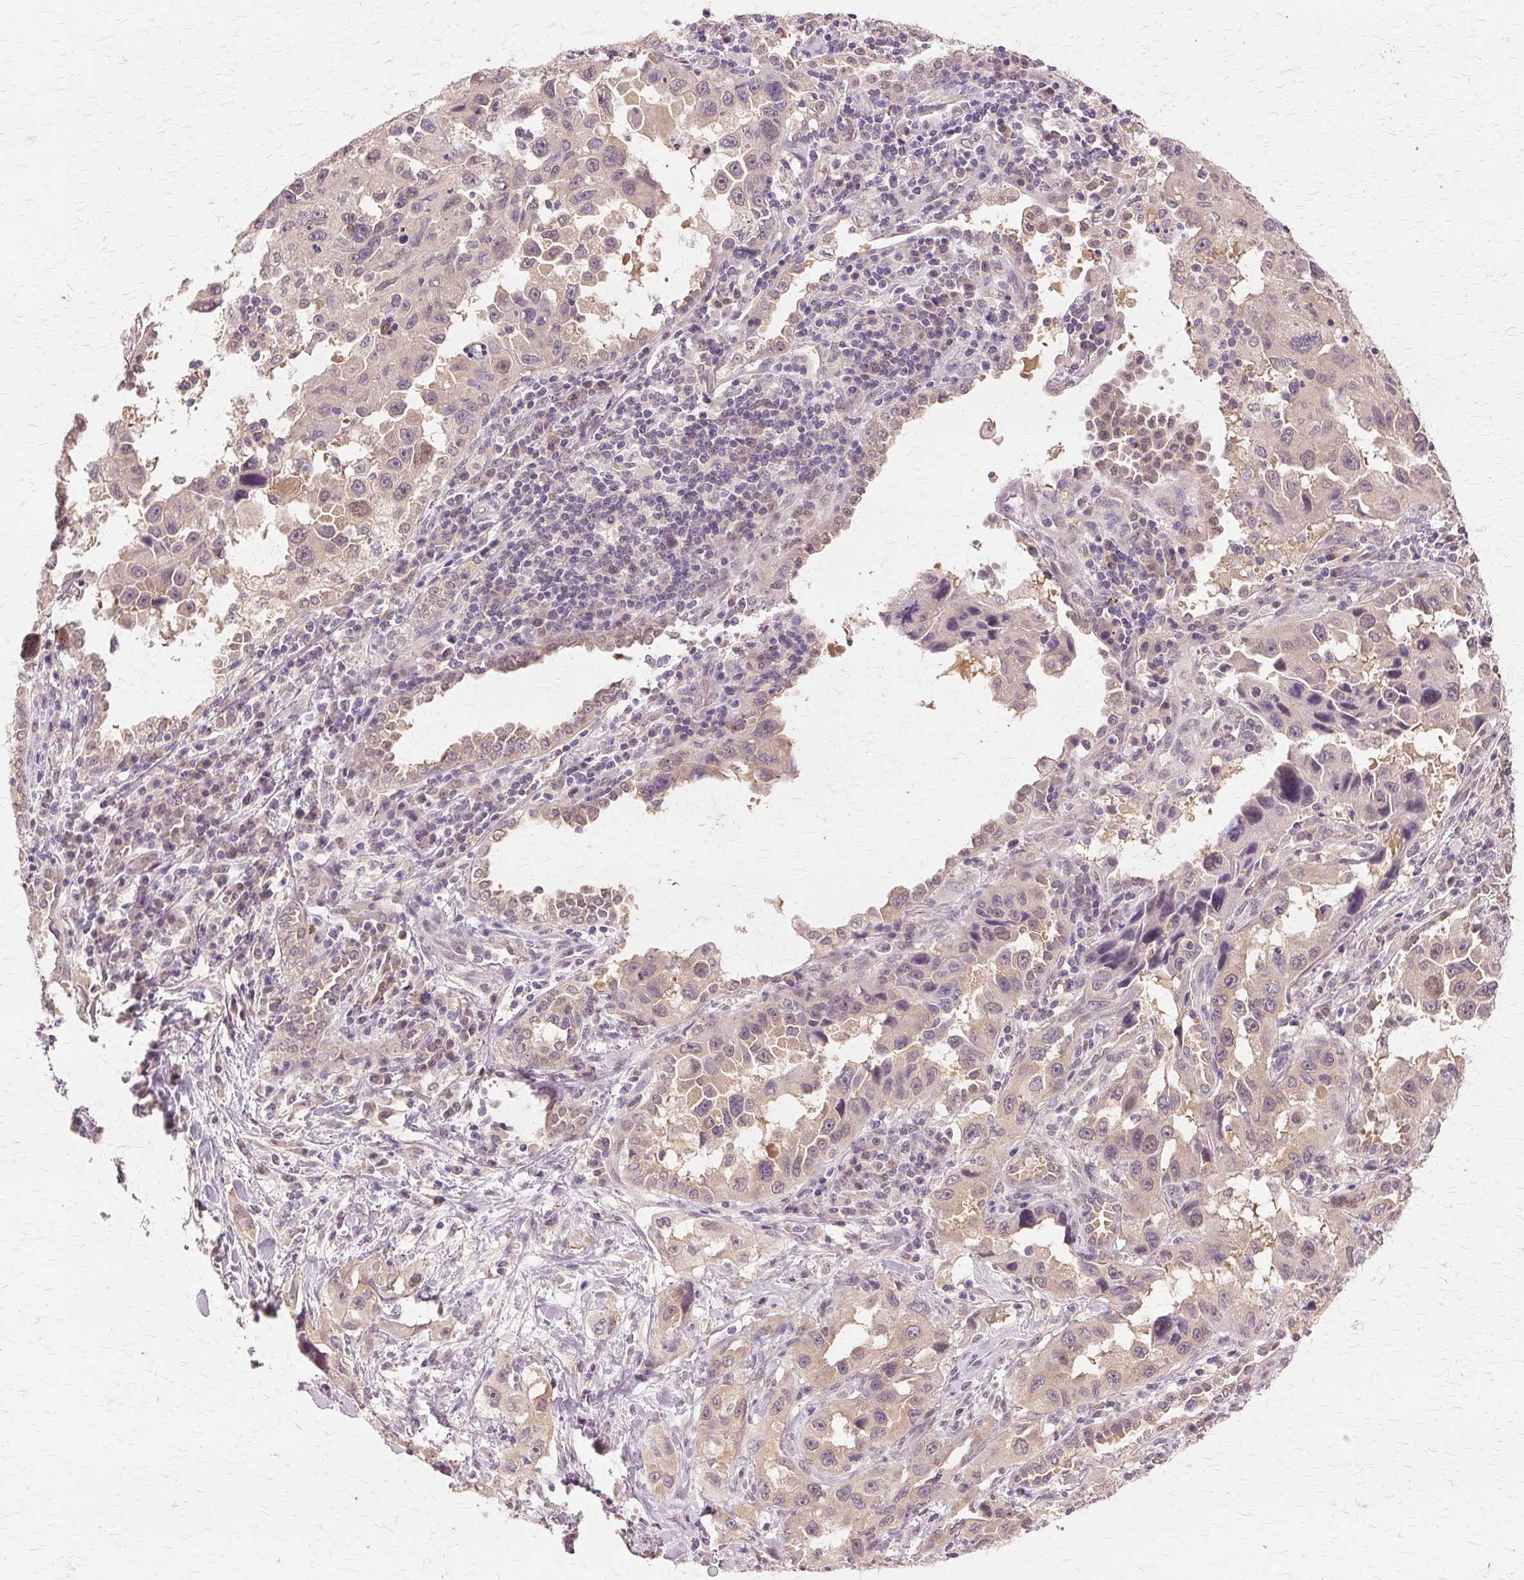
{"staining": {"intensity": "weak", "quantity": "<25%", "location": "nuclear"}, "tissue": "lung cancer", "cell_type": "Tumor cells", "image_type": "cancer", "snomed": [{"axis": "morphology", "description": "Adenocarcinoma, NOS"}, {"axis": "topography", "description": "Lung"}], "caption": "Immunohistochemistry of human lung cancer (adenocarcinoma) reveals no staining in tumor cells. (Brightfield microscopy of DAB IHC at high magnification).", "gene": "PRMT5", "patient": {"sex": "female", "age": 73}}